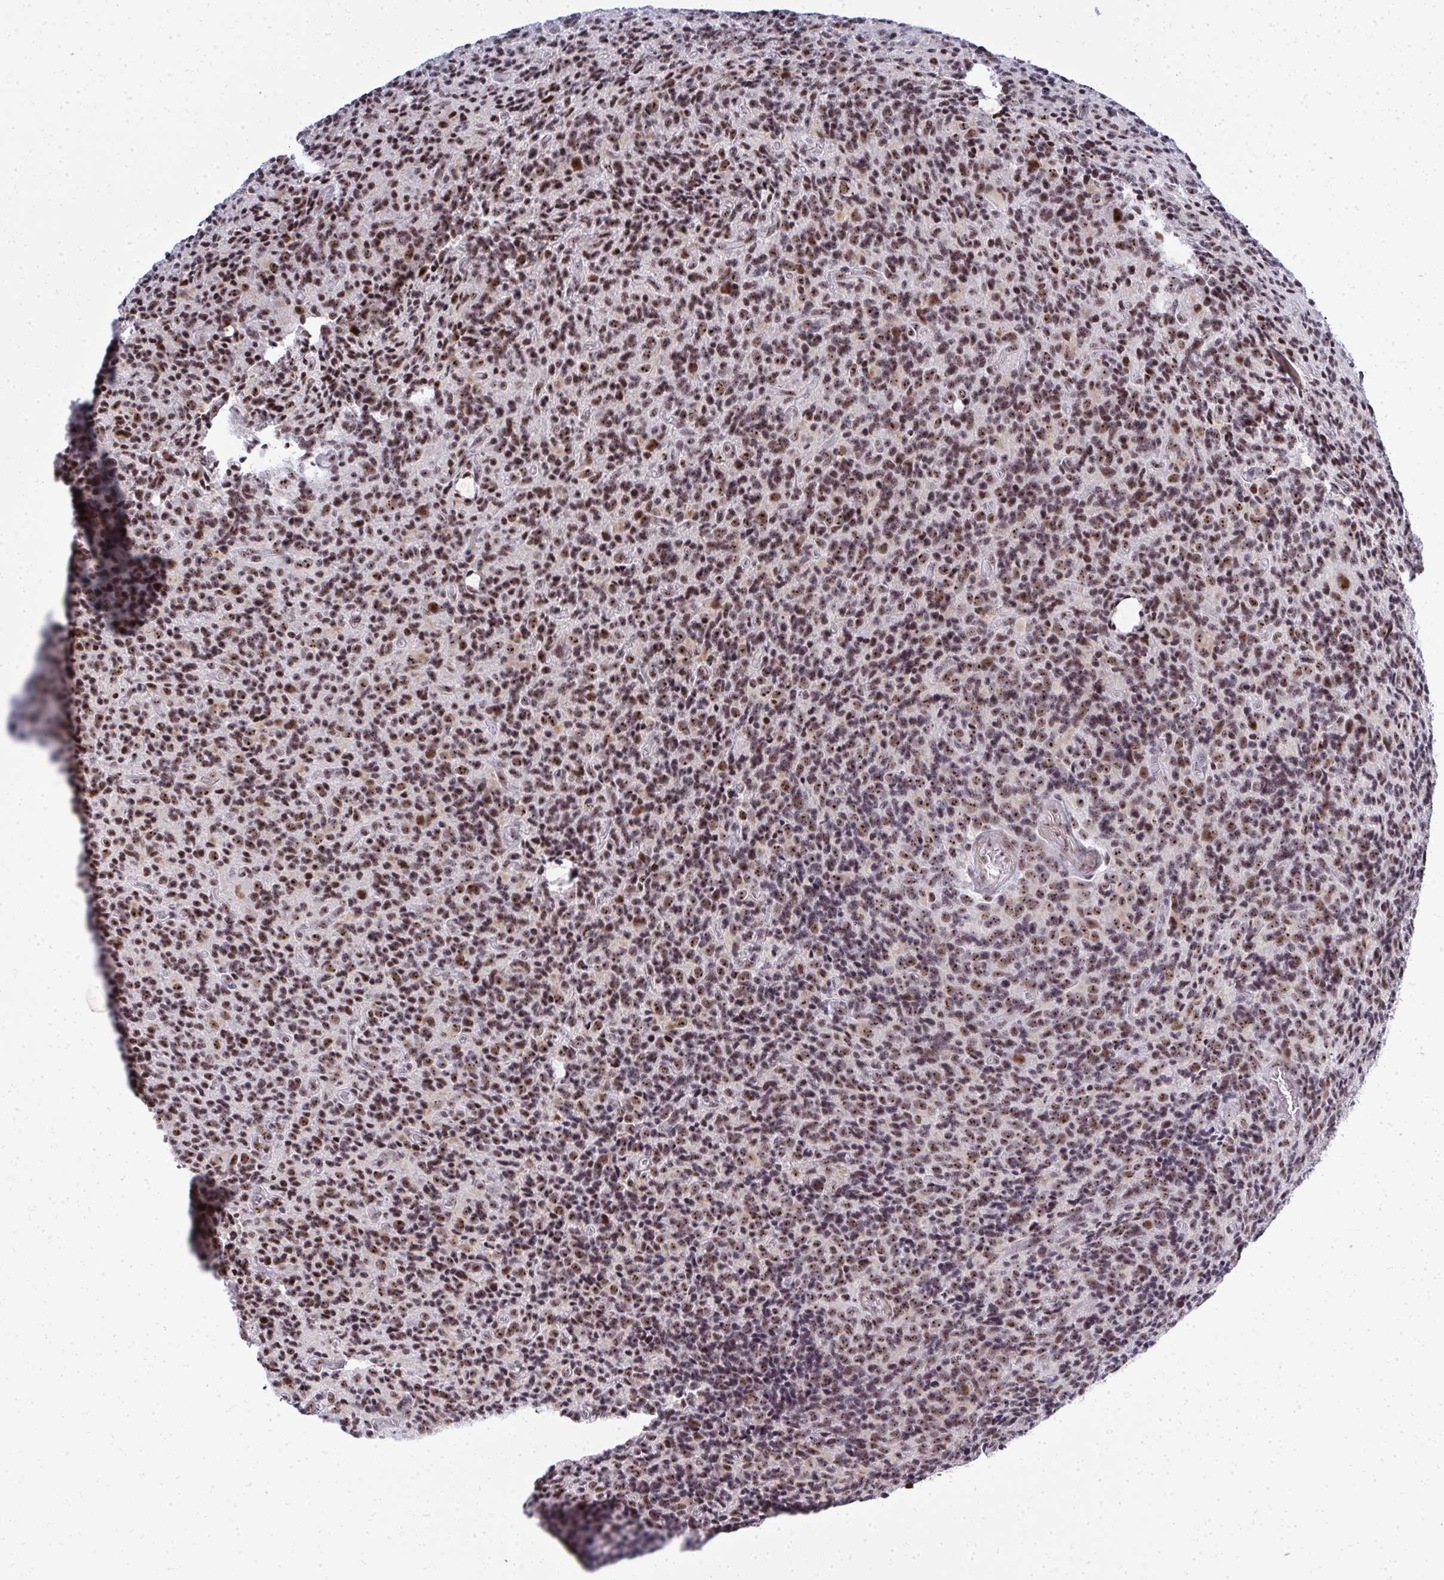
{"staining": {"intensity": "moderate", "quantity": ">75%", "location": "nuclear"}, "tissue": "glioma", "cell_type": "Tumor cells", "image_type": "cancer", "snomed": [{"axis": "morphology", "description": "Glioma, malignant, High grade"}, {"axis": "topography", "description": "Brain"}], "caption": "Moderate nuclear staining for a protein is present in about >75% of tumor cells of malignant high-grade glioma using immunohistochemistry.", "gene": "SIRT7", "patient": {"sex": "male", "age": 76}}